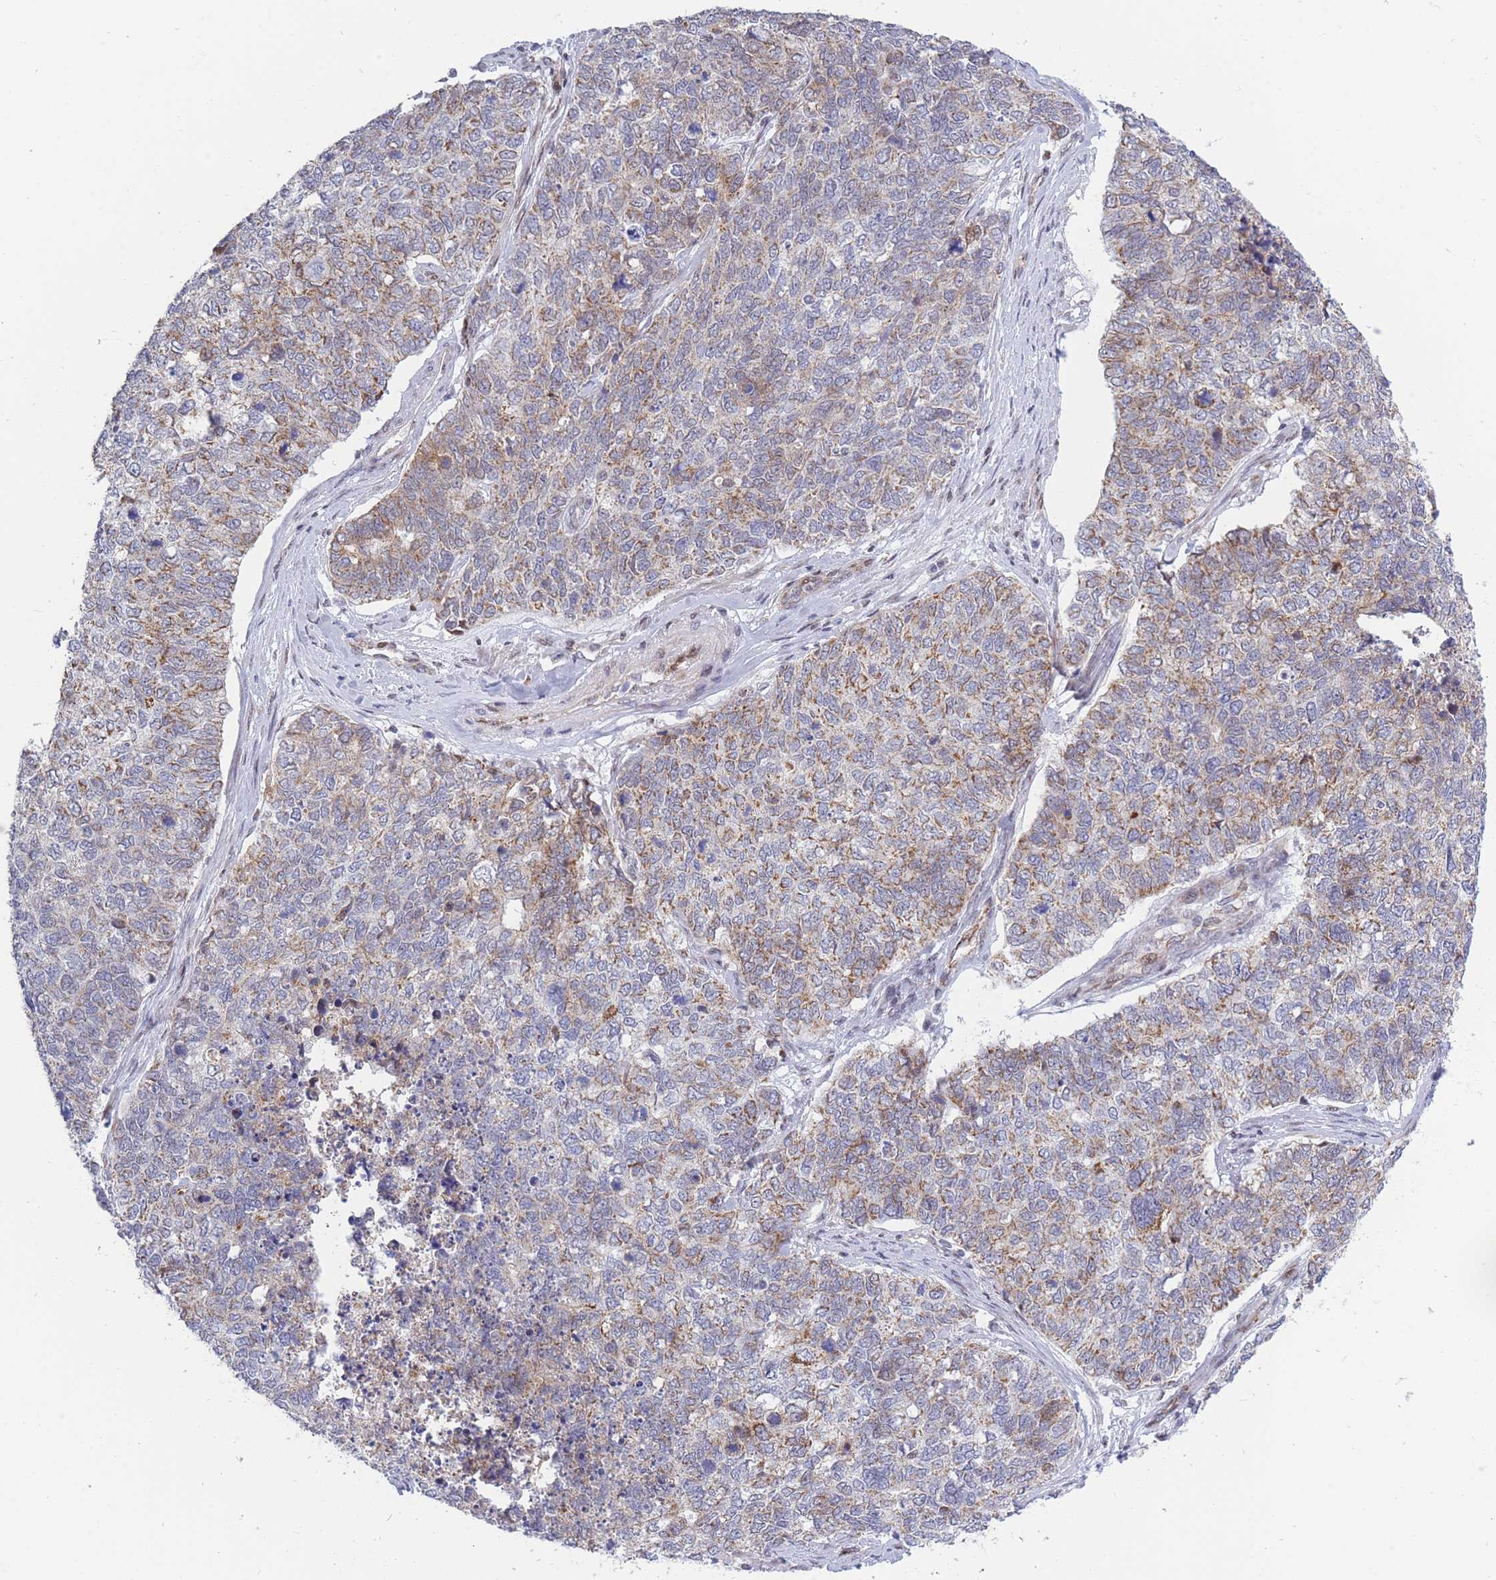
{"staining": {"intensity": "moderate", "quantity": ">75%", "location": "cytoplasmic/membranous"}, "tissue": "cervical cancer", "cell_type": "Tumor cells", "image_type": "cancer", "snomed": [{"axis": "morphology", "description": "Squamous cell carcinoma, NOS"}, {"axis": "topography", "description": "Cervix"}], "caption": "DAB immunohistochemical staining of cervical cancer displays moderate cytoplasmic/membranous protein expression in approximately >75% of tumor cells. Immunohistochemistry (ihc) stains the protein in brown and the nuclei are stained blue.", "gene": "MOB4", "patient": {"sex": "female", "age": 63}}